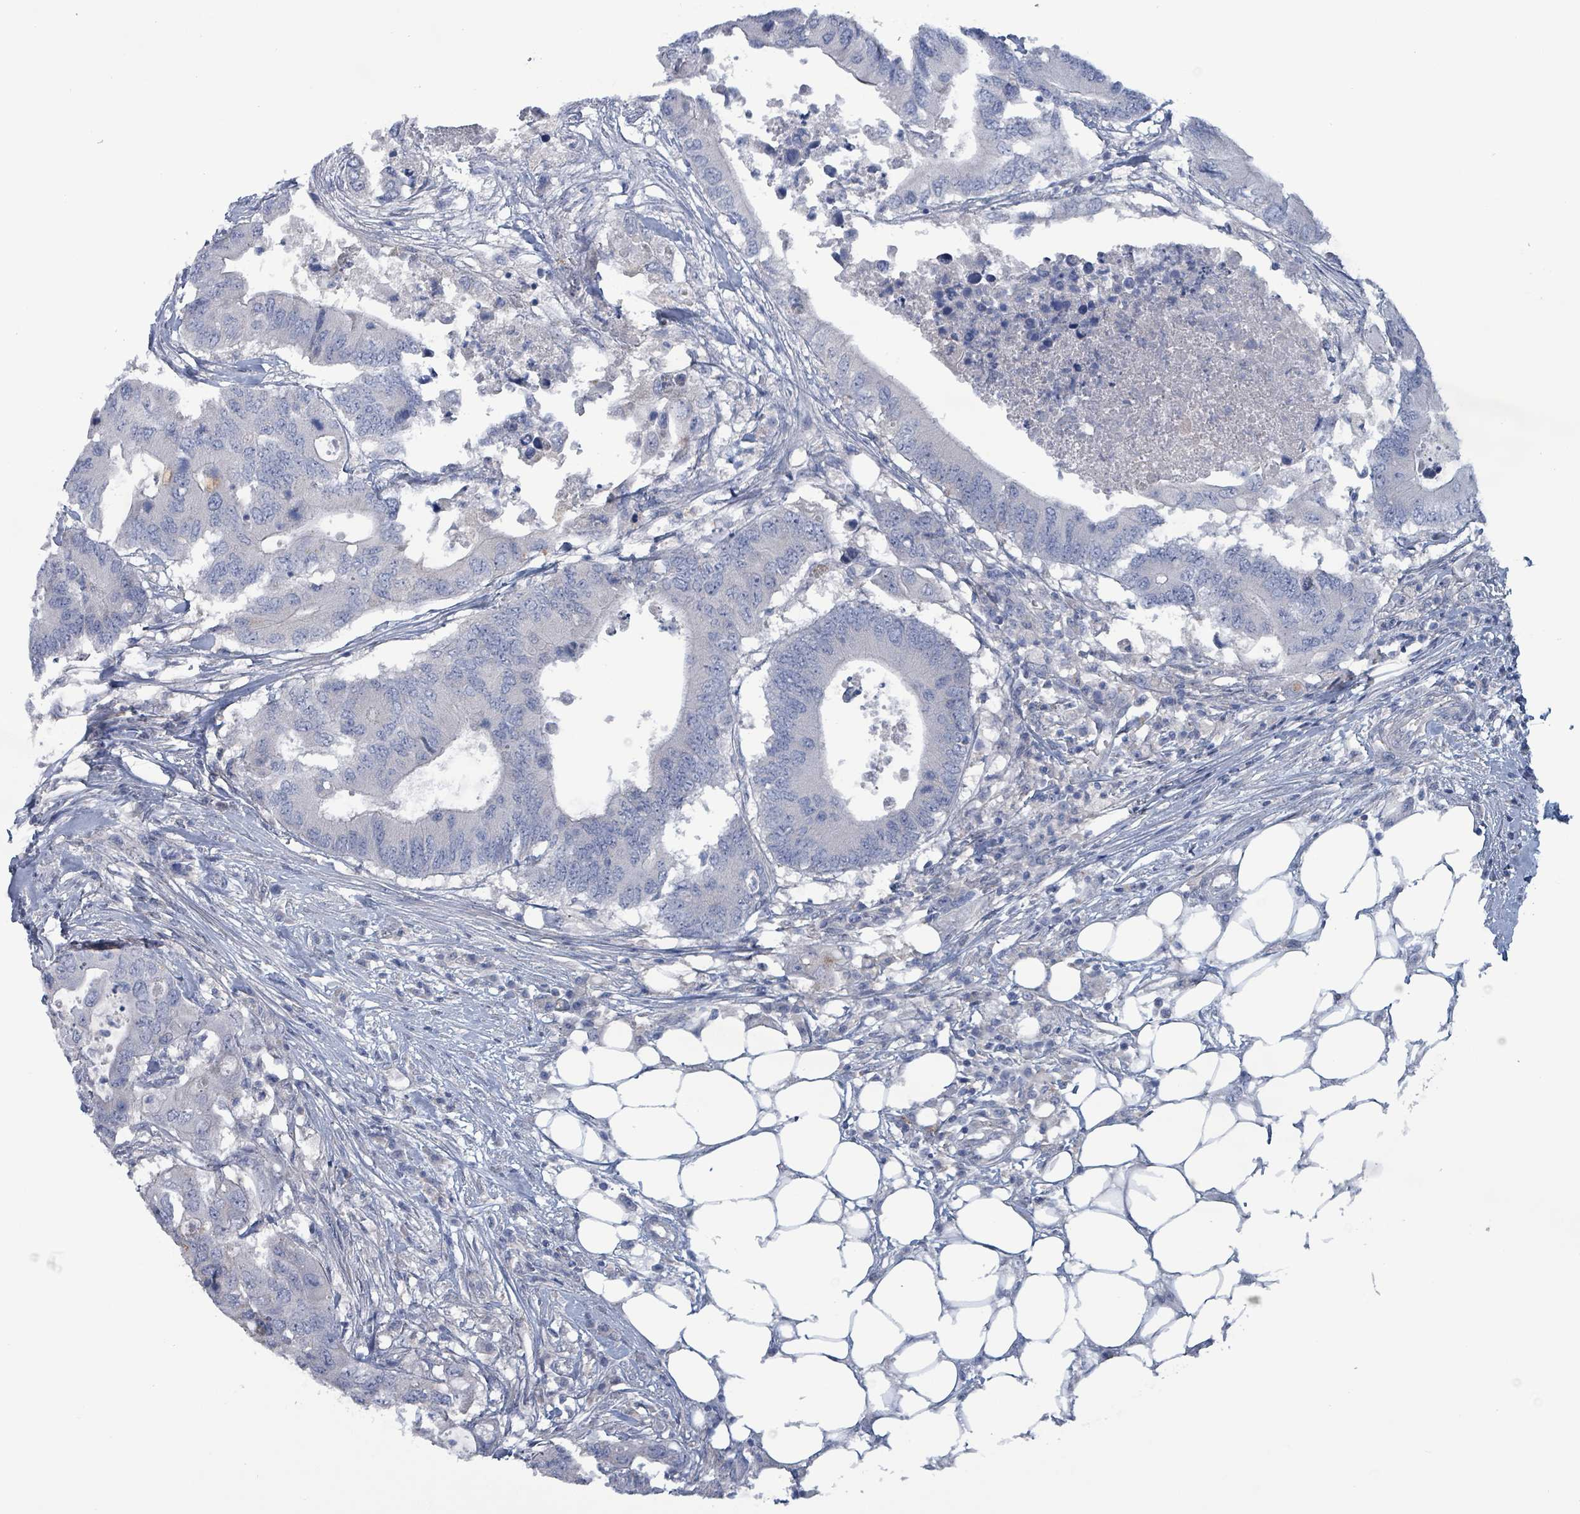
{"staining": {"intensity": "negative", "quantity": "none", "location": "none"}, "tissue": "colorectal cancer", "cell_type": "Tumor cells", "image_type": "cancer", "snomed": [{"axis": "morphology", "description": "Adenocarcinoma, NOS"}, {"axis": "topography", "description": "Colon"}], "caption": "Immunohistochemistry (IHC) of human colorectal cancer reveals no positivity in tumor cells.", "gene": "TAAR5", "patient": {"sex": "male", "age": 71}}